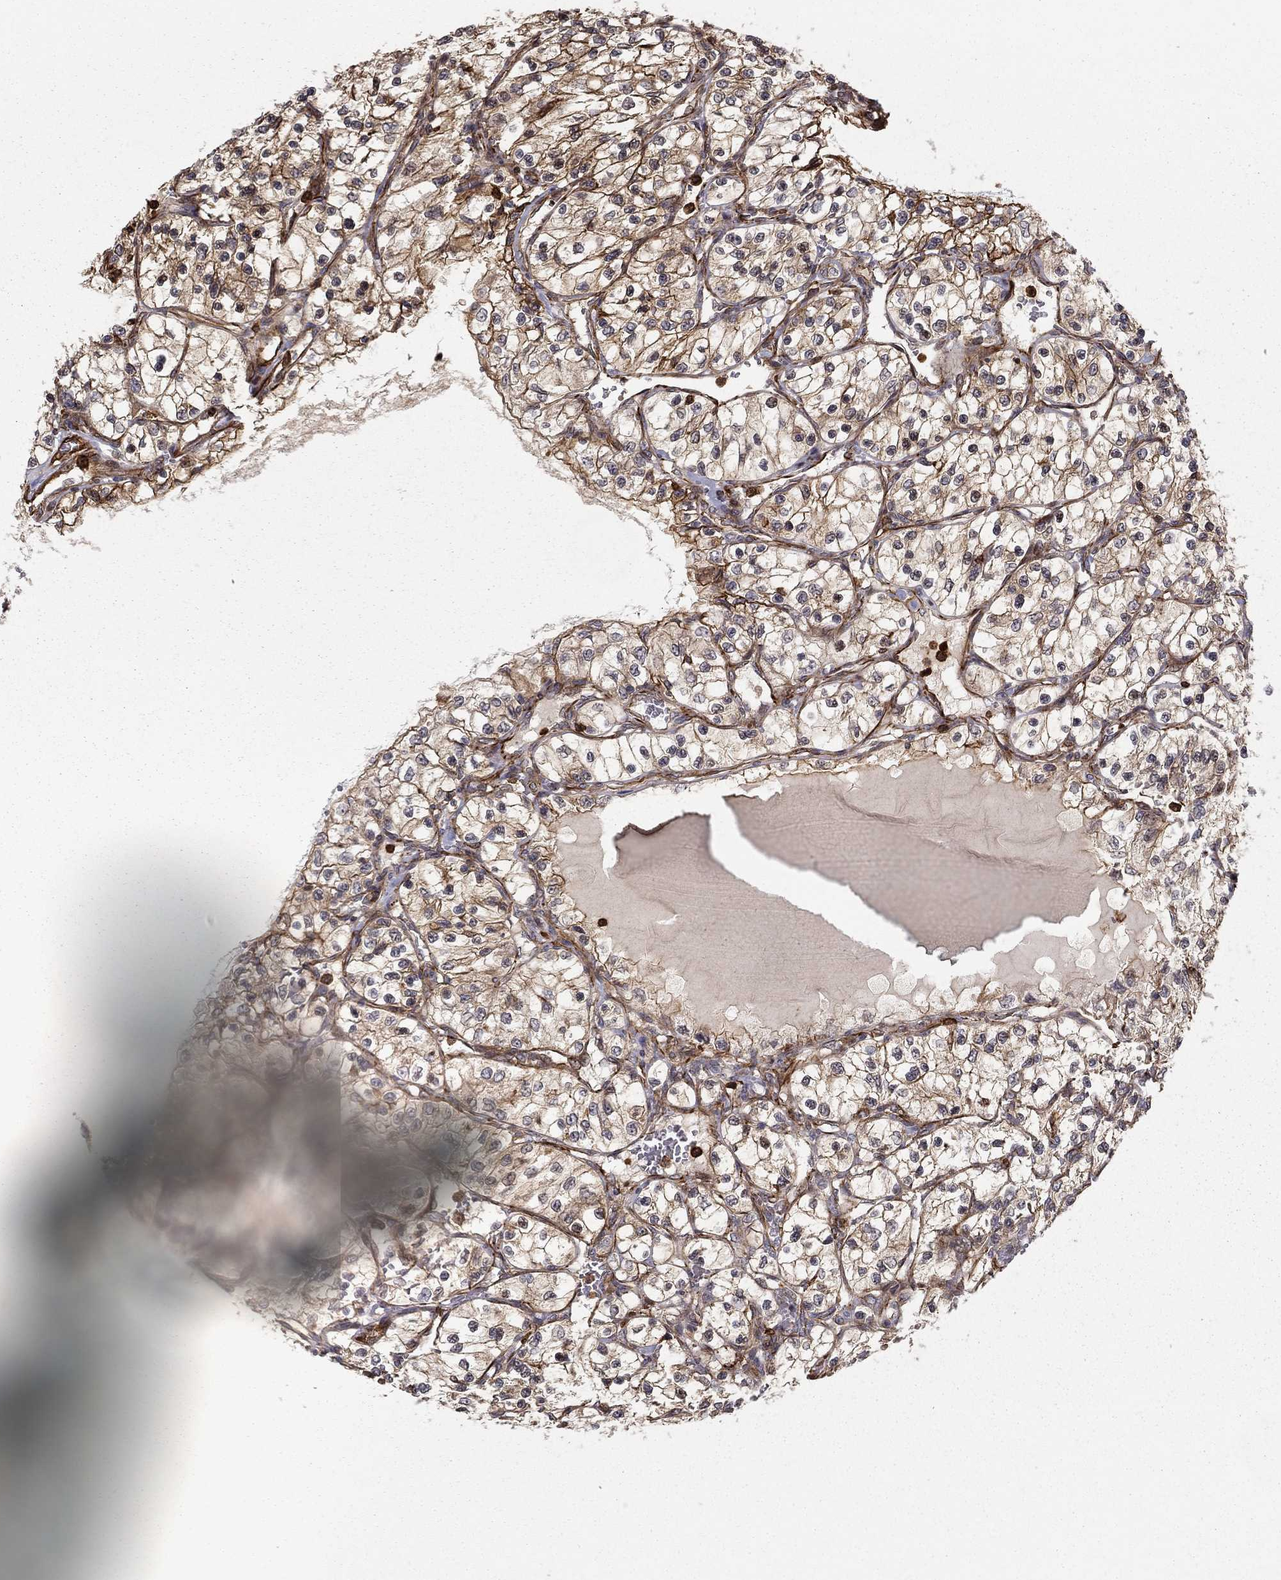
{"staining": {"intensity": "moderate", "quantity": "25%-75%", "location": "cytoplasmic/membranous"}, "tissue": "renal cancer", "cell_type": "Tumor cells", "image_type": "cancer", "snomed": [{"axis": "morphology", "description": "Adenocarcinoma, NOS"}, {"axis": "topography", "description": "Kidney"}], "caption": "IHC image of human renal cancer stained for a protein (brown), which displays medium levels of moderate cytoplasmic/membranous positivity in approximately 25%-75% of tumor cells.", "gene": "ADM", "patient": {"sex": "female", "age": 69}}